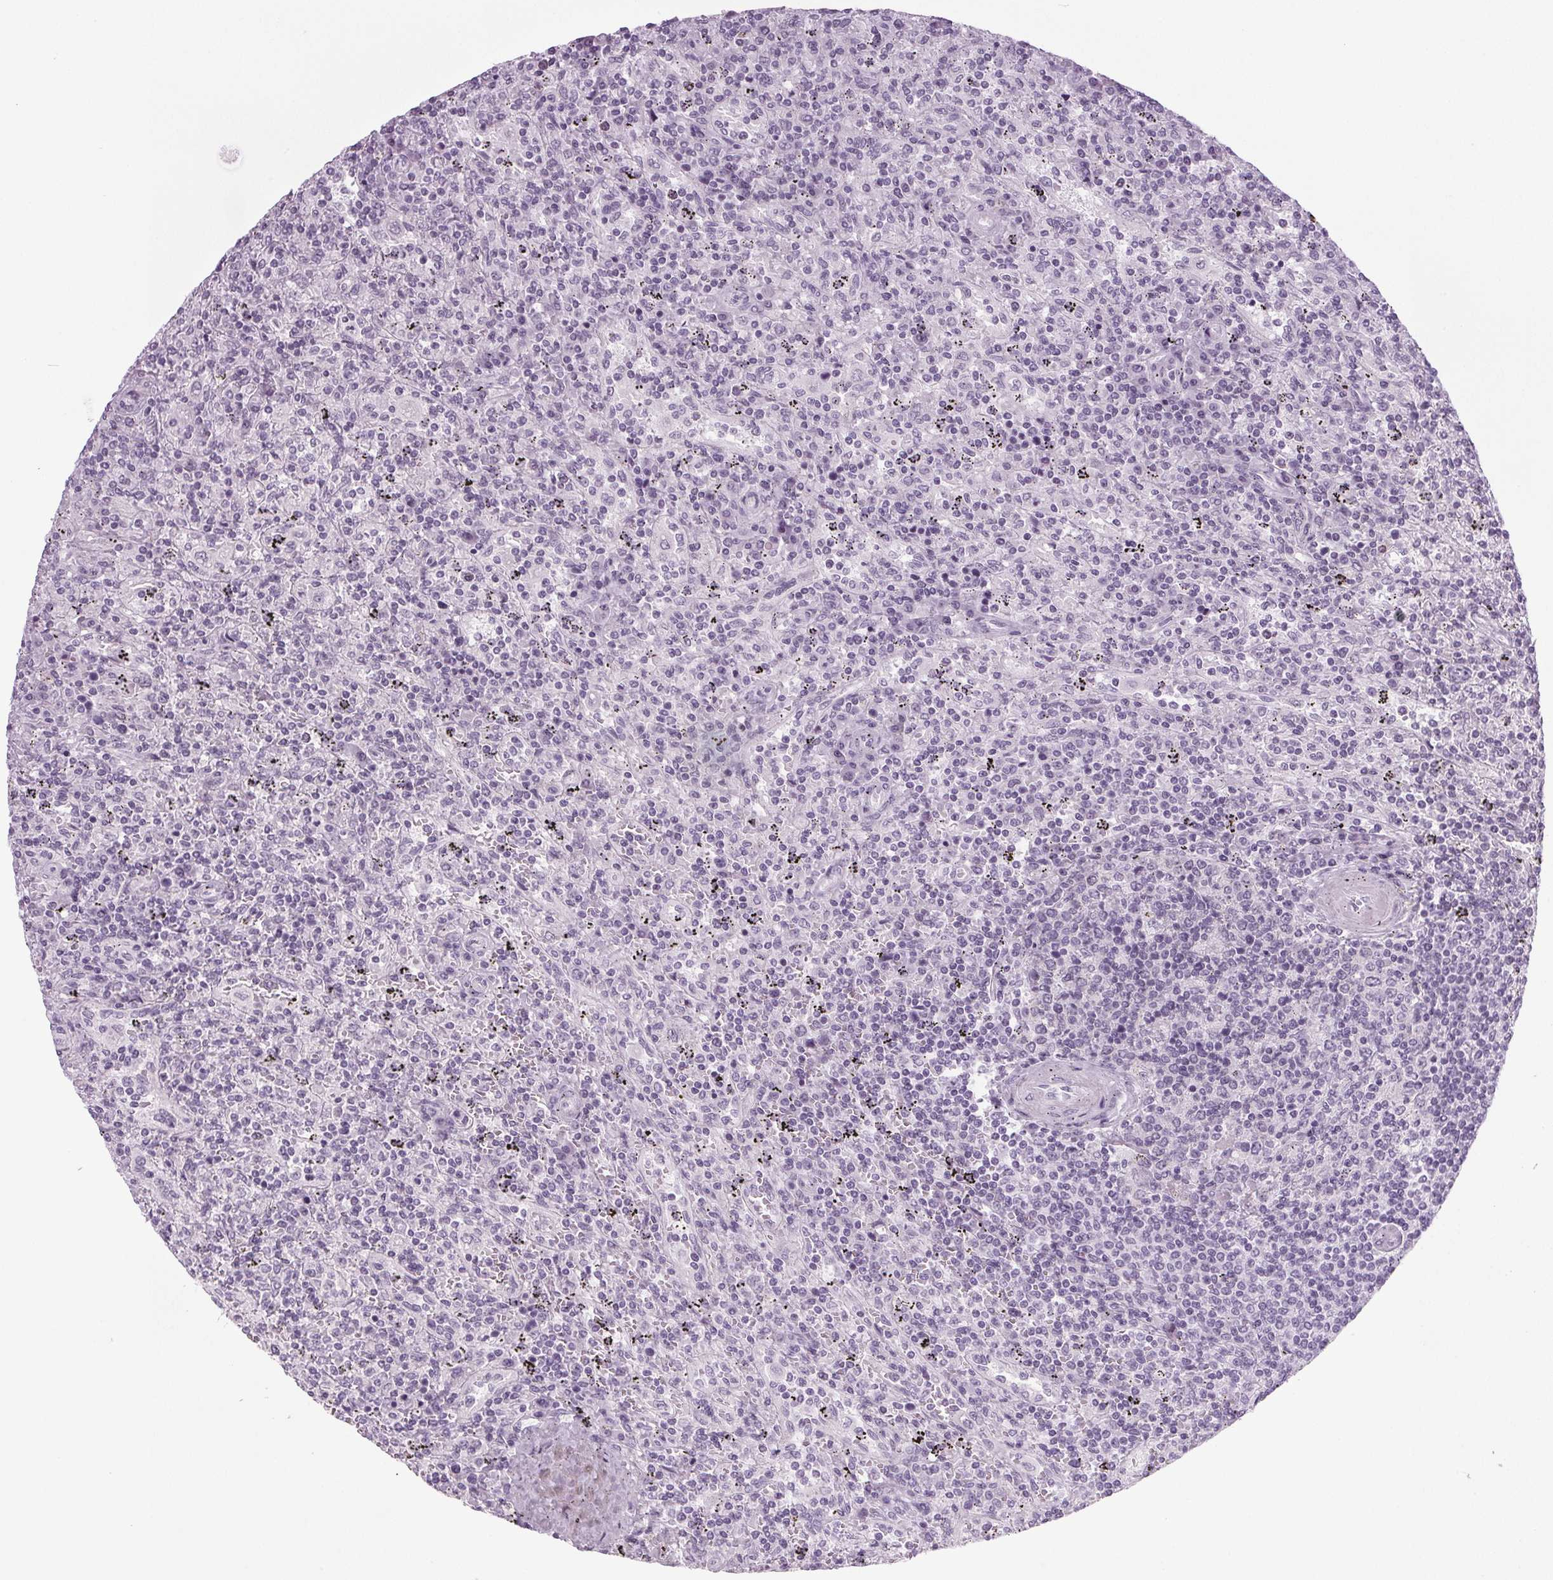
{"staining": {"intensity": "negative", "quantity": "none", "location": "none"}, "tissue": "lymphoma", "cell_type": "Tumor cells", "image_type": "cancer", "snomed": [{"axis": "morphology", "description": "Malignant lymphoma, non-Hodgkin's type, Low grade"}, {"axis": "topography", "description": "Spleen"}], "caption": "This image is of lymphoma stained with immunohistochemistry (IHC) to label a protein in brown with the nuclei are counter-stained blue. There is no expression in tumor cells. (Brightfield microscopy of DAB IHC at high magnification).", "gene": "IGF2BP1", "patient": {"sex": "male", "age": 62}}